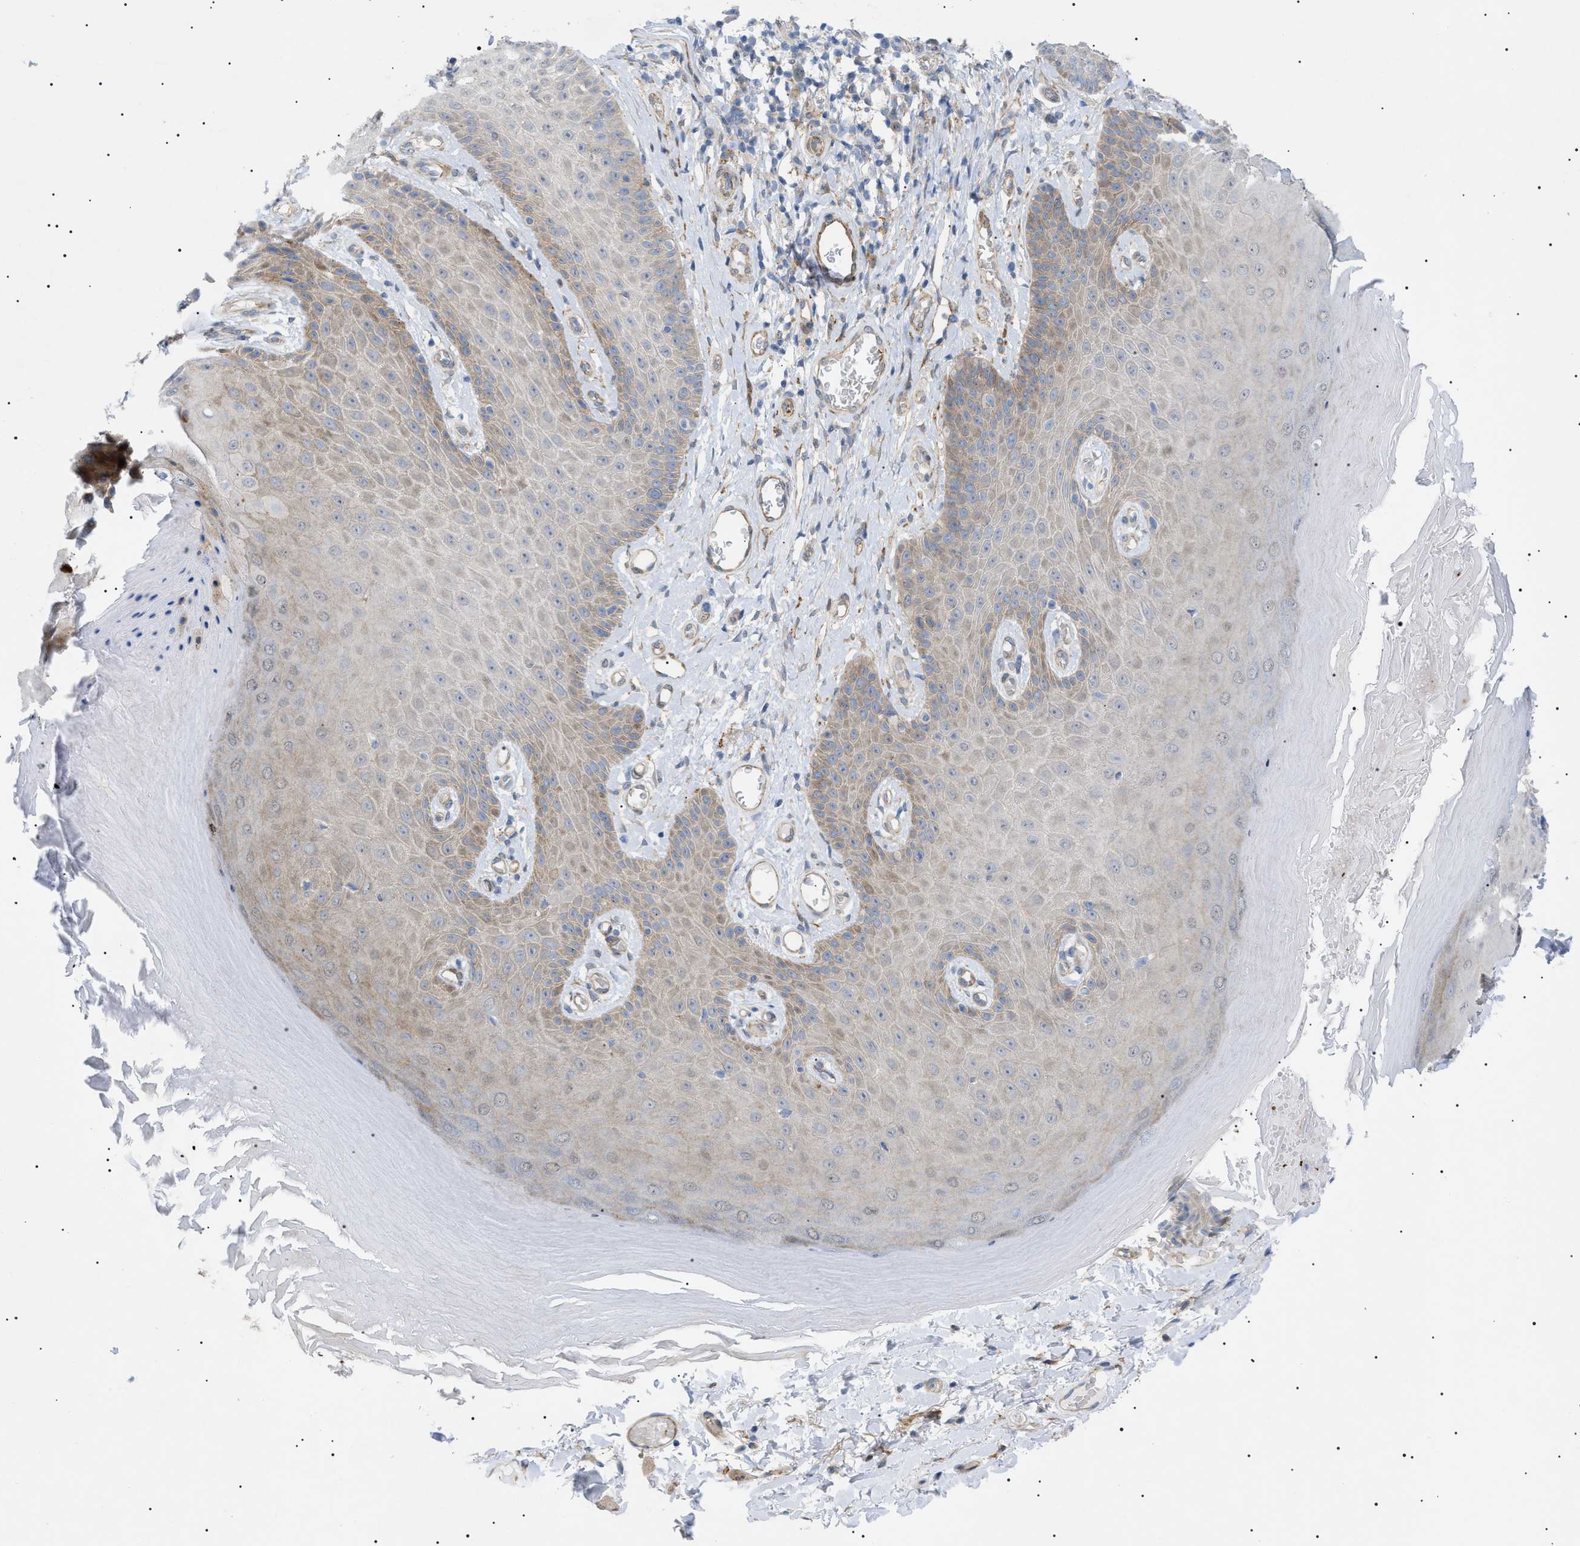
{"staining": {"intensity": "weak", "quantity": "25%-75%", "location": "cytoplasmic/membranous"}, "tissue": "skin", "cell_type": "Epidermal cells", "image_type": "normal", "snomed": [{"axis": "morphology", "description": "Normal tissue, NOS"}, {"axis": "topography", "description": "Vulva"}], "caption": "Immunohistochemistry (DAB) staining of benign skin reveals weak cytoplasmic/membranous protein staining in about 25%-75% of epidermal cells. (brown staining indicates protein expression, while blue staining denotes nuclei).", "gene": "SFXN5", "patient": {"sex": "female", "age": 73}}